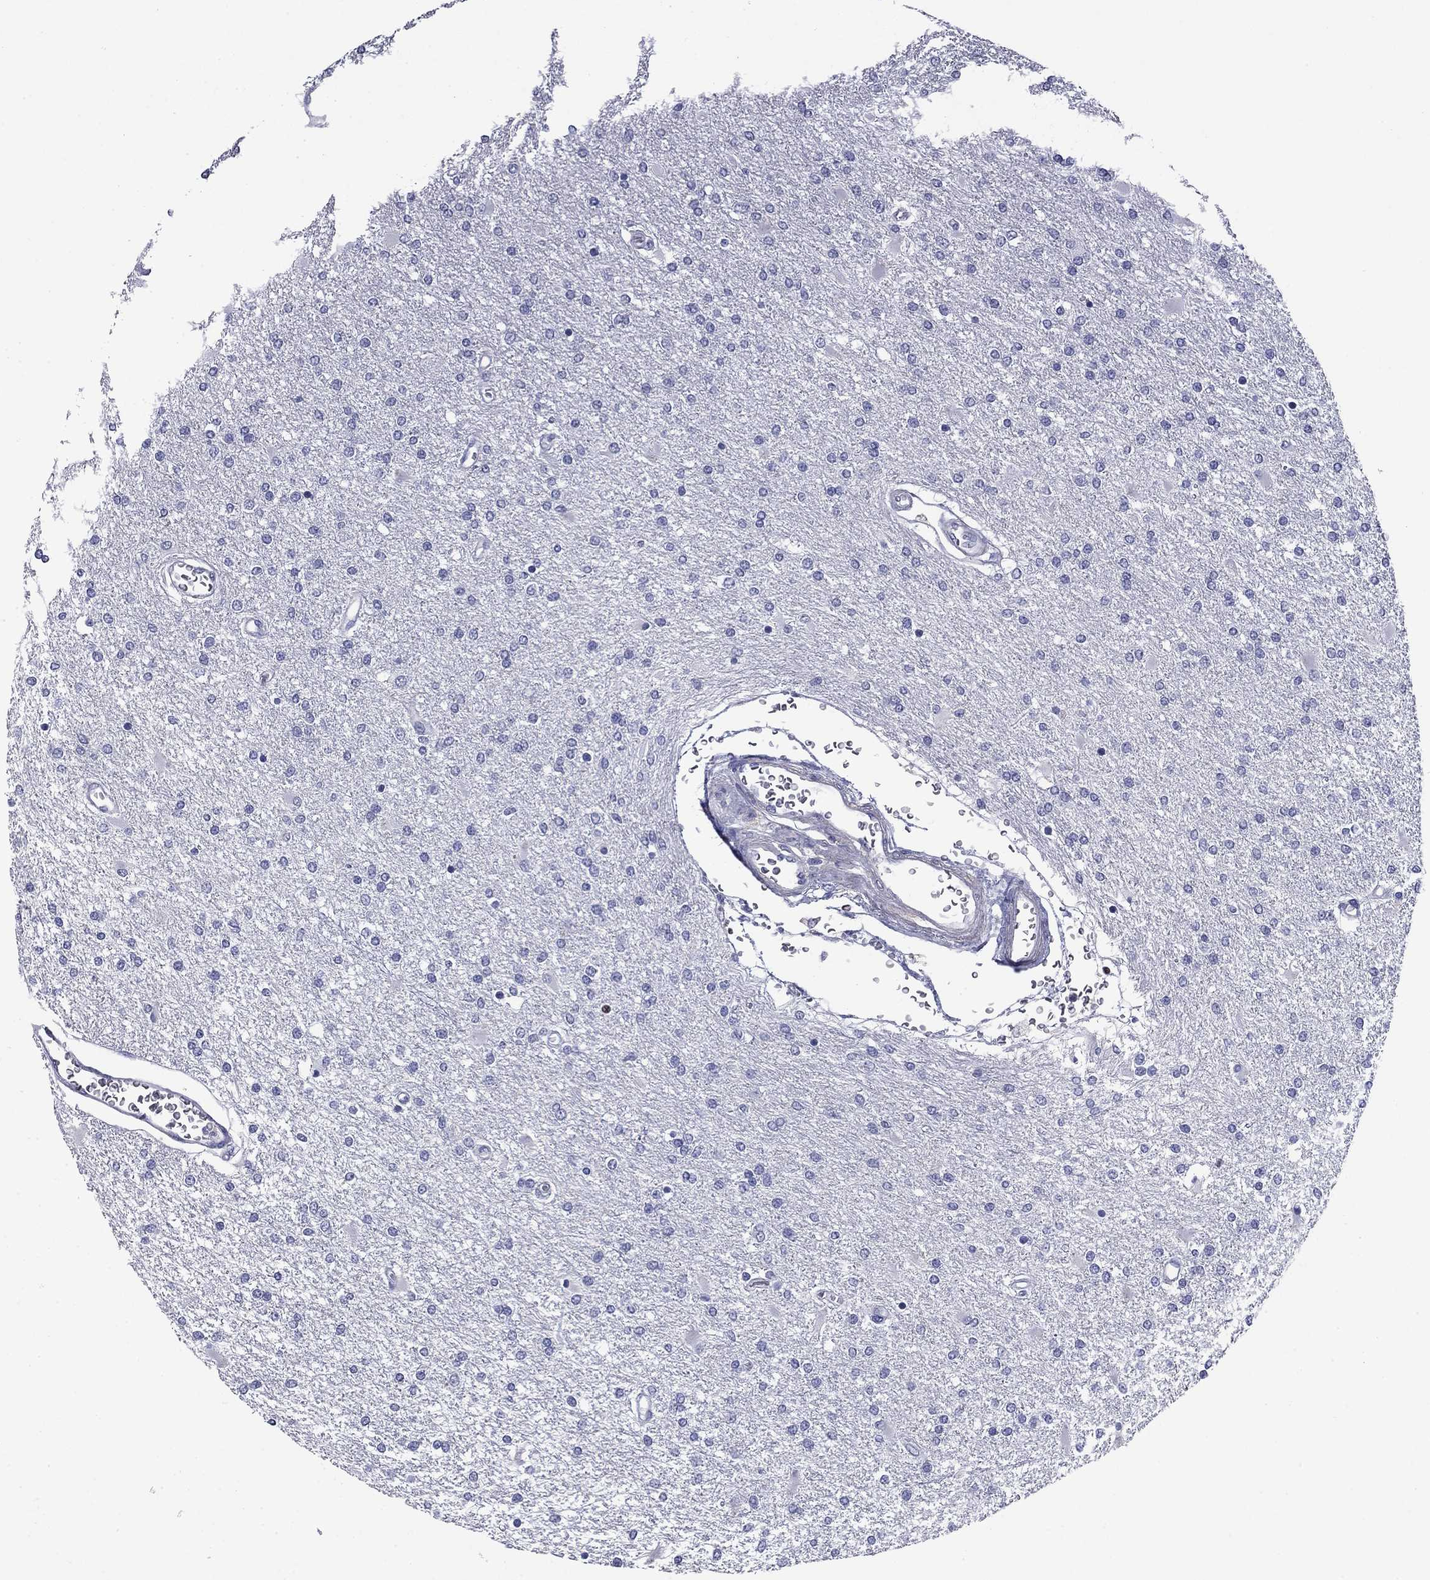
{"staining": {"intensity": "negative", "quantity": "none", "location": "none"}, "tissue": "glioma", "cell_type": "Tumor cells", "image_type": "cancer", "snomed": [{"axis": "morphology", "description": "Glioma, malignant, High grade"}, {"axis": "topography", "description": "Cerebral cortex"}], "caption": "Protein analysis of glioma demonstrates no significant staining in tumor cells. (DAB (3,3'-diaminobenzidine) immunohistochemistry visualized using brightfield microscopy, high magnification).", "gene": "IKZF3", "patient": {"sex": "male", "age": 79}}